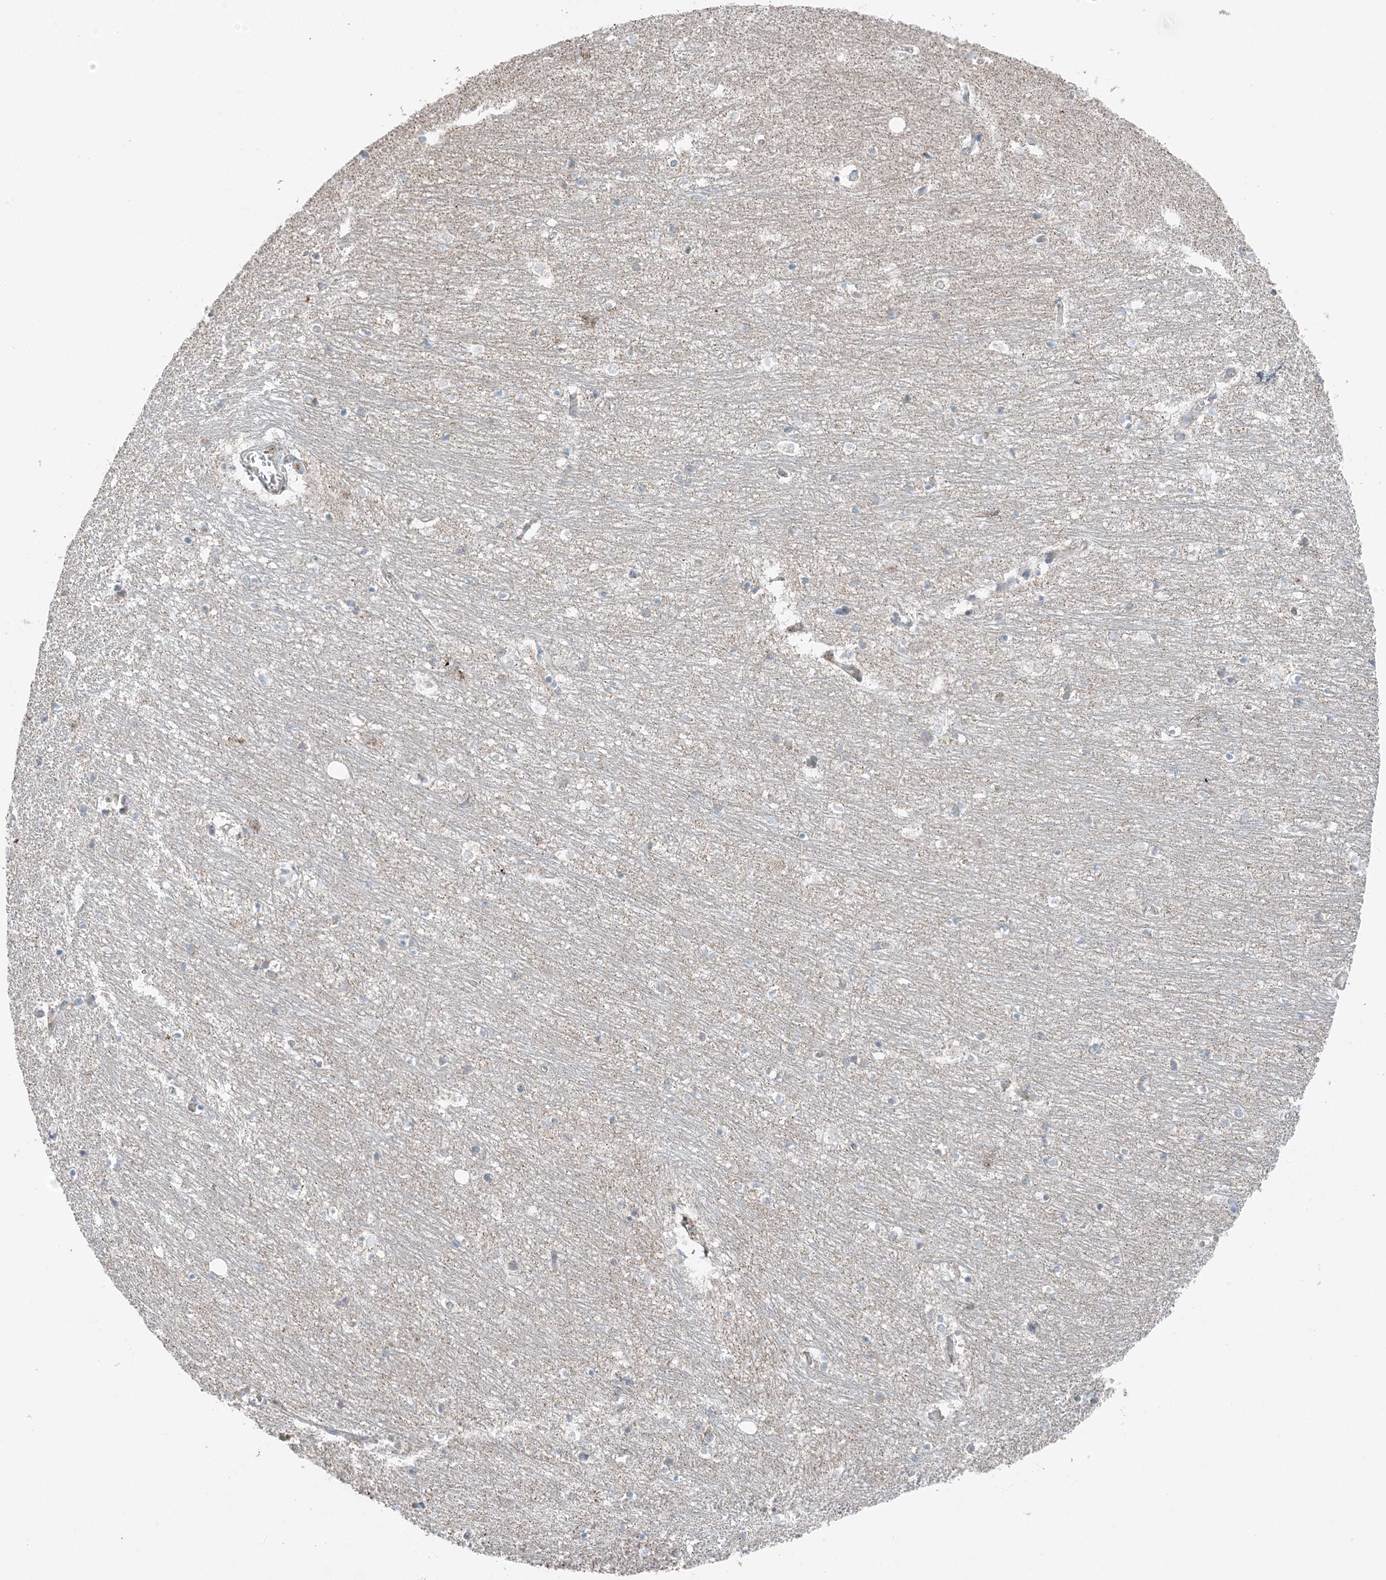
{"staining": {"intensity": "negative", "quantity": "none", "location": "none"}, "tissue": "hippocampus", "cell_type": "Glial cells", "image_type": "normal", "snomed": [{"axis": "morphology", "description": "Normal tissue, NOS"}, {"axis": "topography", "description": "Hippocampus"}], "caption": "The image reveals no significant expression in glial cells of hippocampus. (IHC, brightfield microscopy, high magnification).", "gene": "SLC22A16", "patient": {"sex": "female", "age": 64}}